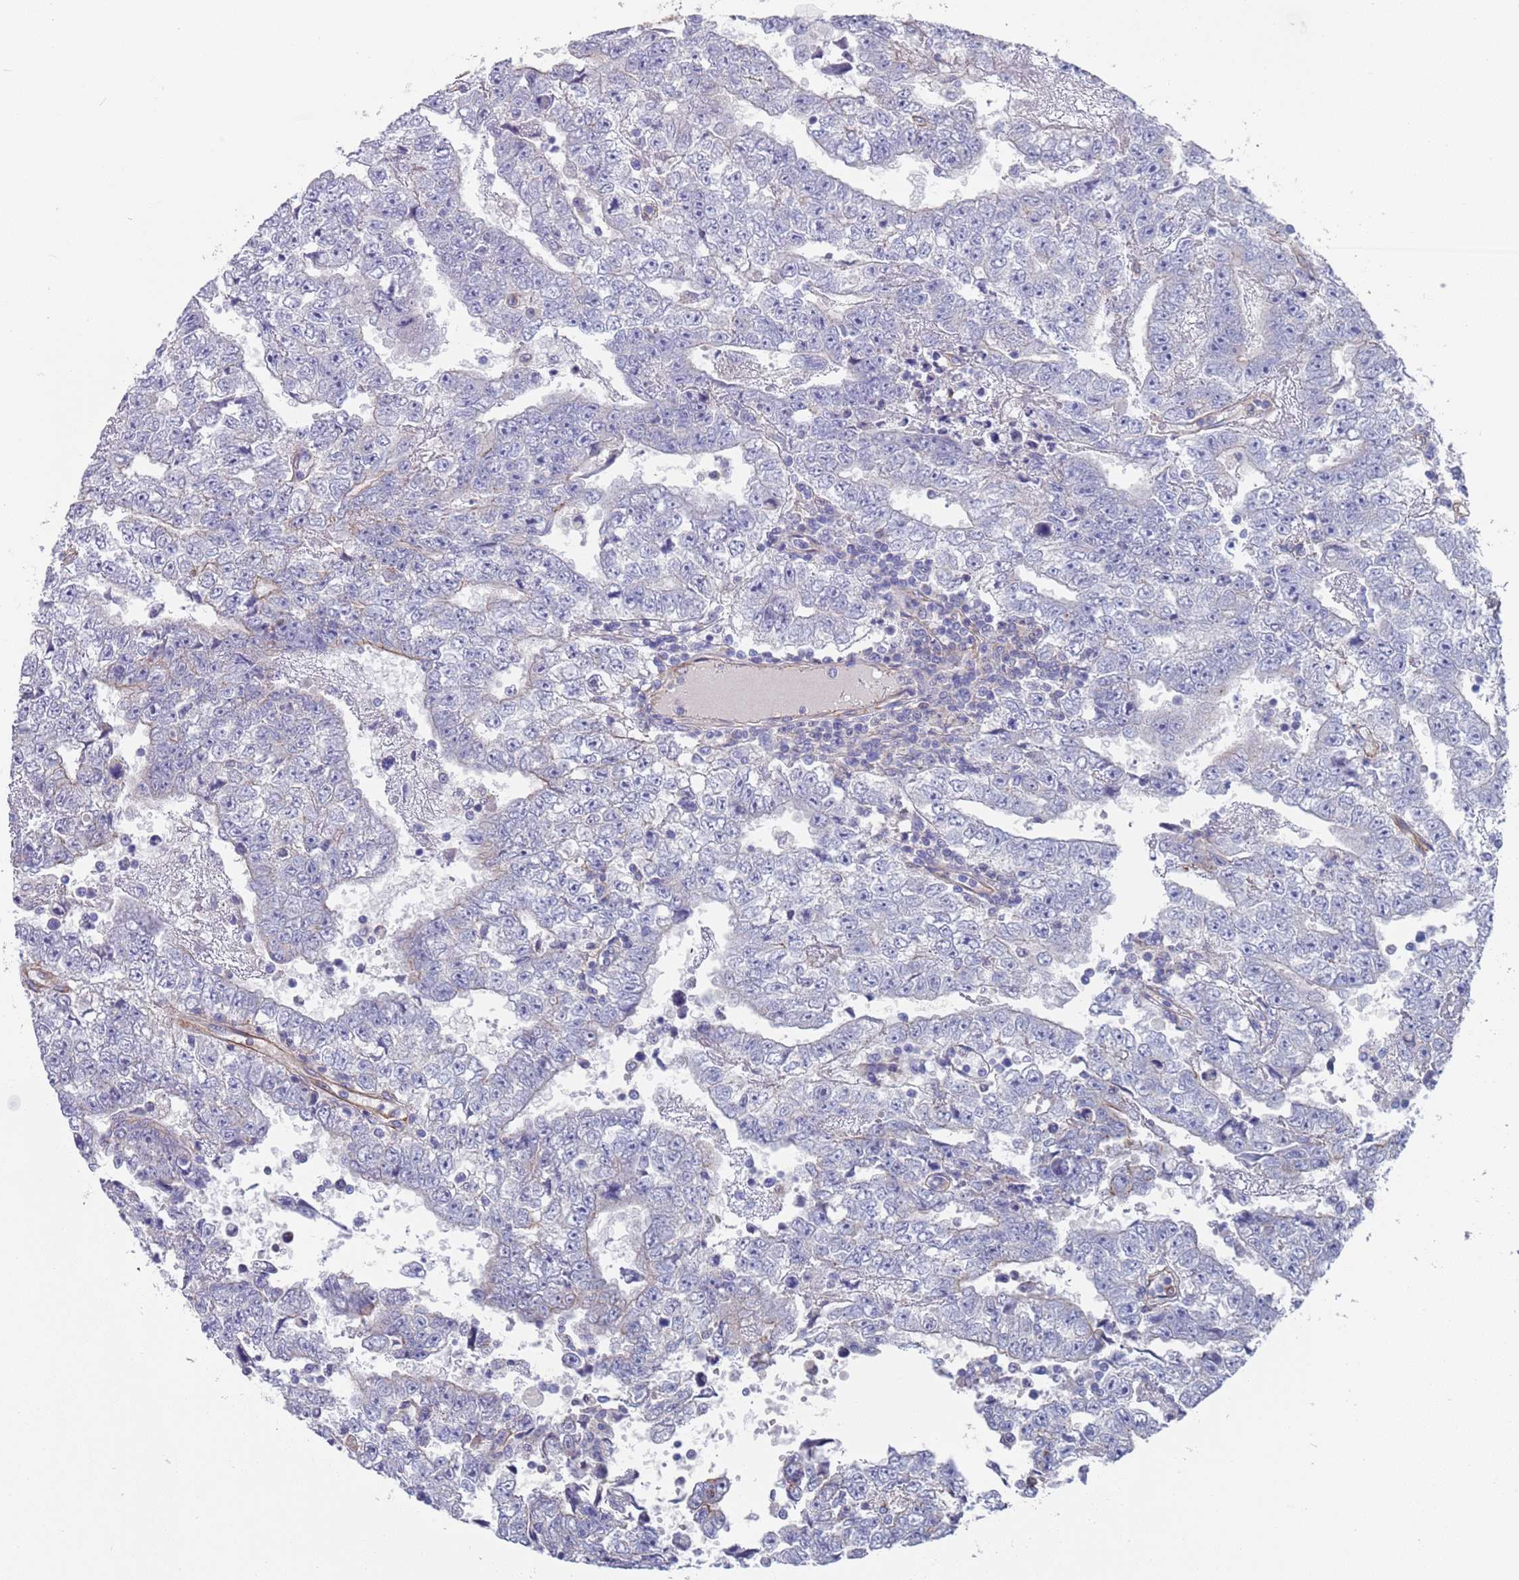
{"staining": {"intensity": "weak", "quantity": "<25%", "location": "cytoplasmic/membranous"}, "tissue": "testis cancer", "cell_type": "Tumor cells", "image_type": "cancer", "snomed": [{"axis": "morphology", "description": "Carcinoma, Embryonal, NOS"}, {"axis": "topography", "description": "Testis"}], "caption": "A histopathology image of human testis cancer (embryonal carcinoma) is negative for staining in tumor cells. The staining was performed using DAB (3,3'-diaminobenzidine) to visualize the protein expression in brown, while the nuclei were stained in blue with hematoxylin (Magnification: 20x).", "gene": "JAKMIP2", "patient": {"sex": "male", "age": 25}}